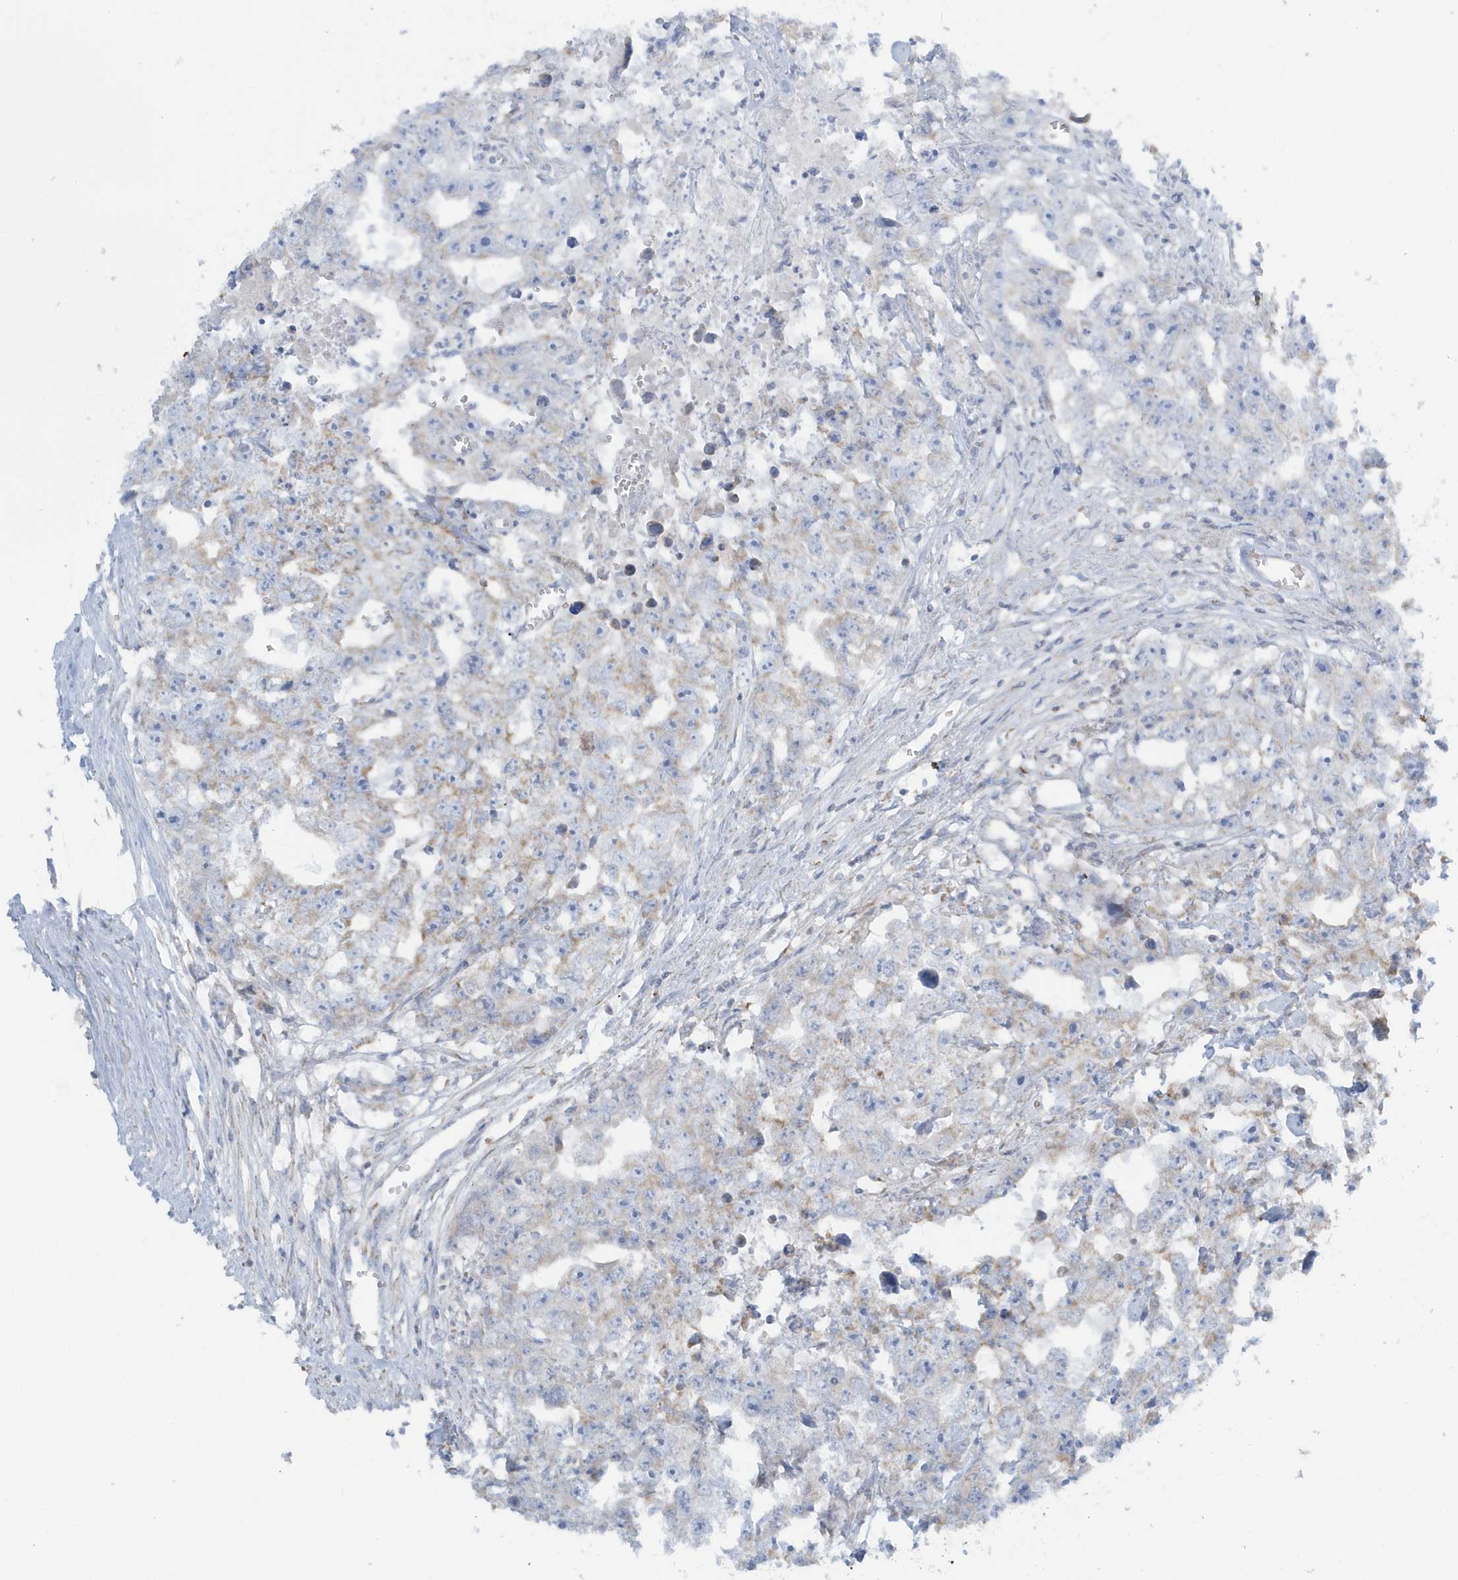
{"staining": {"intensity": "moderate", "quantity": "<25%", "location": "cytoplasmic/membranous"}, "tissue": "testis cancer", "cell_type": "Tumor cells", "image_type": "cancer", "snomed": [{"axis": "morphology", "description": "Seminoma, NOS"}, {"axis": "morphology", "description": "Carcinoma, Embryonal, NOS"}, {"axis": "topography", "description": "Testis"}], "caption": "Protein expression analysis of testis cancer (seminoma) reveals moderate cytoplasmic/membranous expression in approximately <25% of tumor cells.", "gene": "RAB11FIP3", "patient": {"sex": "male", "age": 43}}